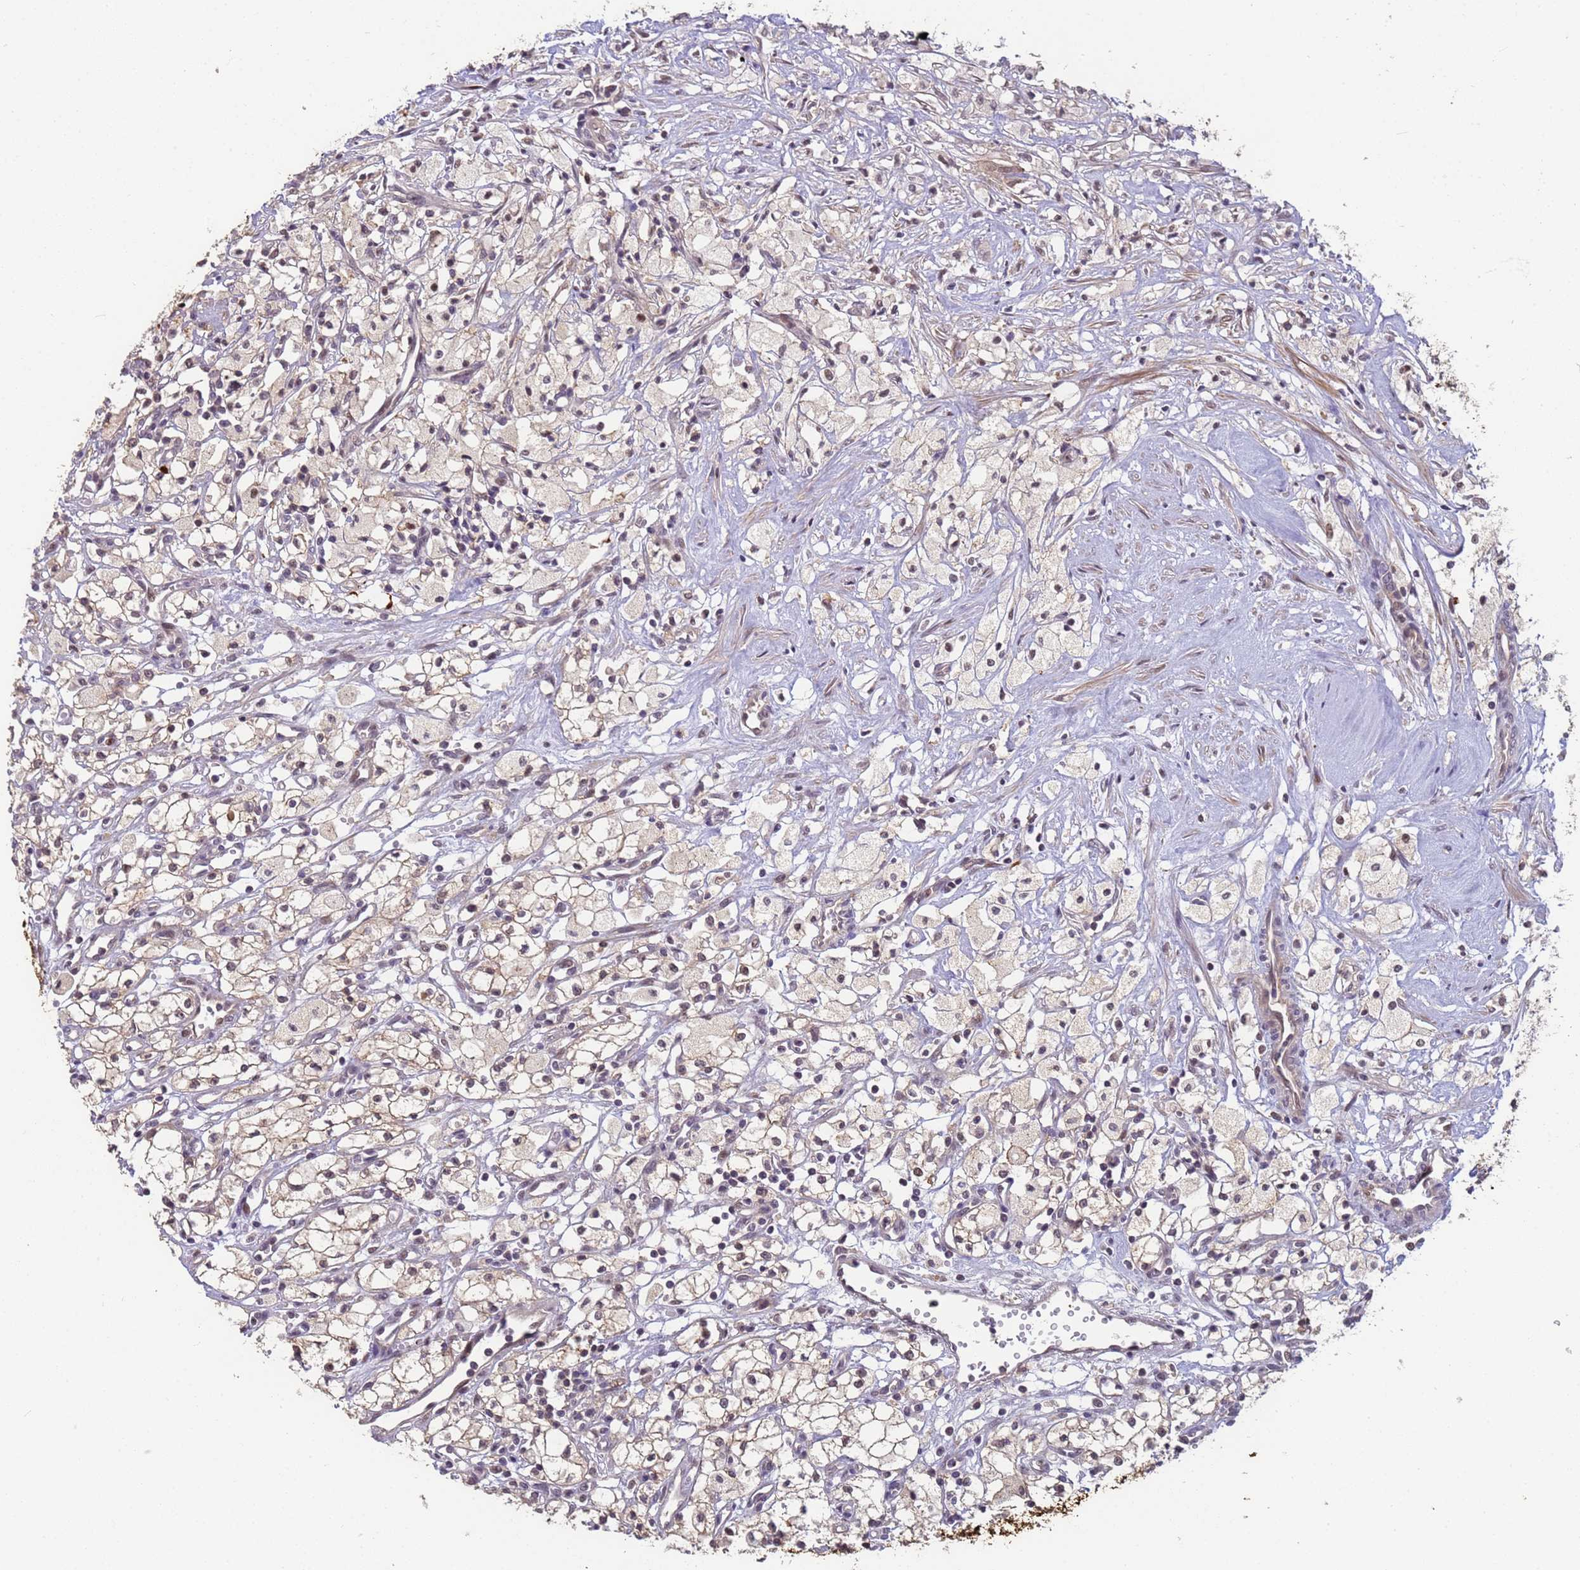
{"staining": {"intensity": "weak", "quantity": "25%-75%", "location": "cytoplasmic/membranous,nuclear"}, "tissue": "renal cancer", "cell_type": "Tumor cells", "image_type": "cancer", "snomed": [{"axis": "morphology", "description": "Adenocarcinoma, NOS"}, {"axis": "topography", "description": "Kidney"}], "caption": "Protein staining demonstrates weak cytoplasmic/membranous and nuclear expression in about 25%-75% of tumor cells in adenocarcinoma (renal).", "gene": "VWA3A", "patient": {"sex": "male", "age": 59}}